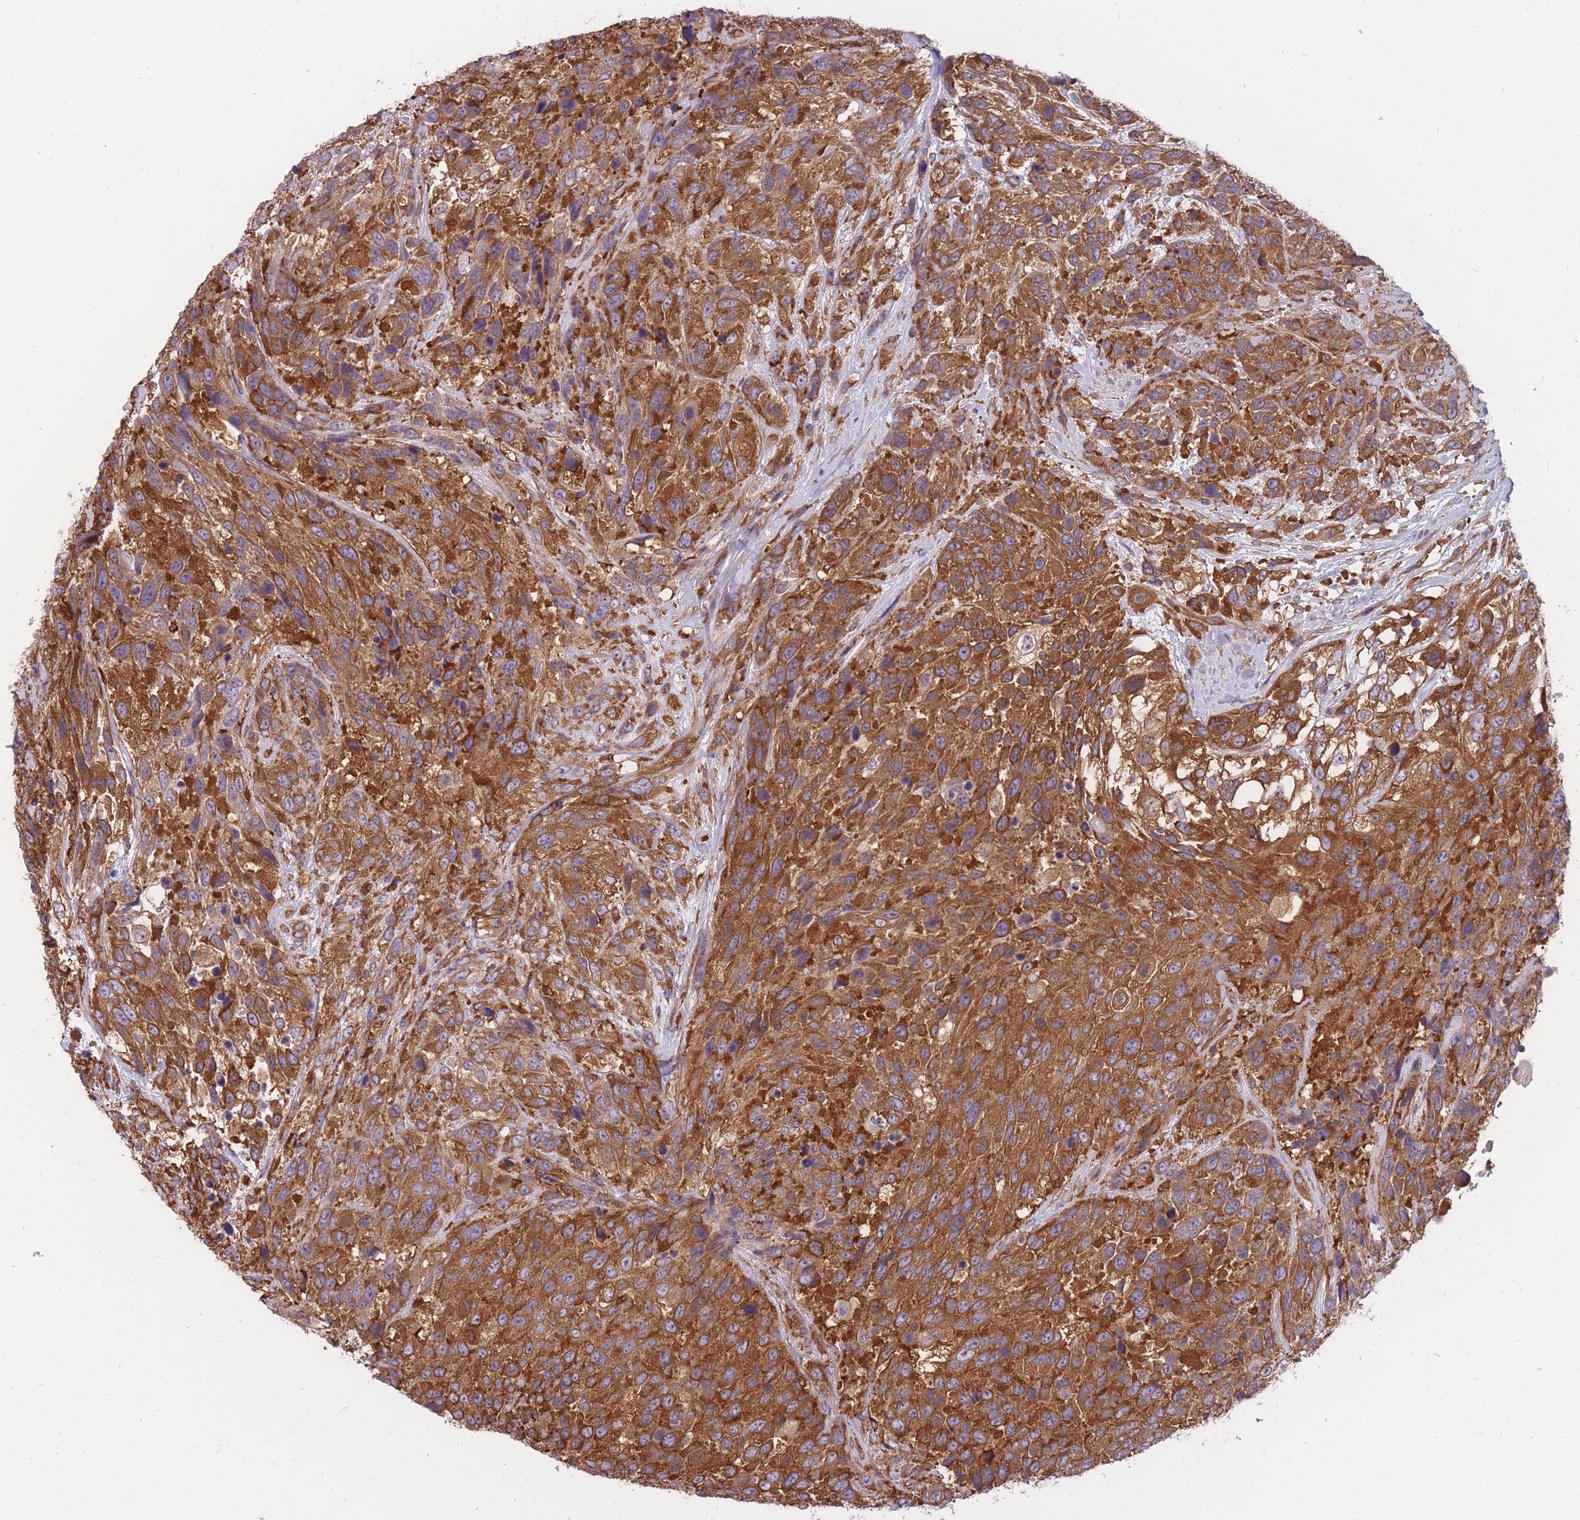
{"staining": {"intensity": "moderate", "quantity": ">75%", "location": "cytoplasmic/membranous"}, "tissue": "urothelial cancer", "cell_type": "Tumor cells", "image_type": "cancer", "snomed": [{"axis": "morphology", "description": "Urothelial carcinoma, High grade"}, {"axis": "topography", "description": "Urinary bladder"}], "caption": "Immunohistochemistry image of neoplastic tissue: urothelial cancer stained using IHC displays medium levels of moderate protein expression localized specifically in the cytoplasmic/membranous of tumor cells, appearing as a cytoplasmic/membranous brown color.", "gene": "GGA1", "patient": {"sex": "female", "age": 70}}